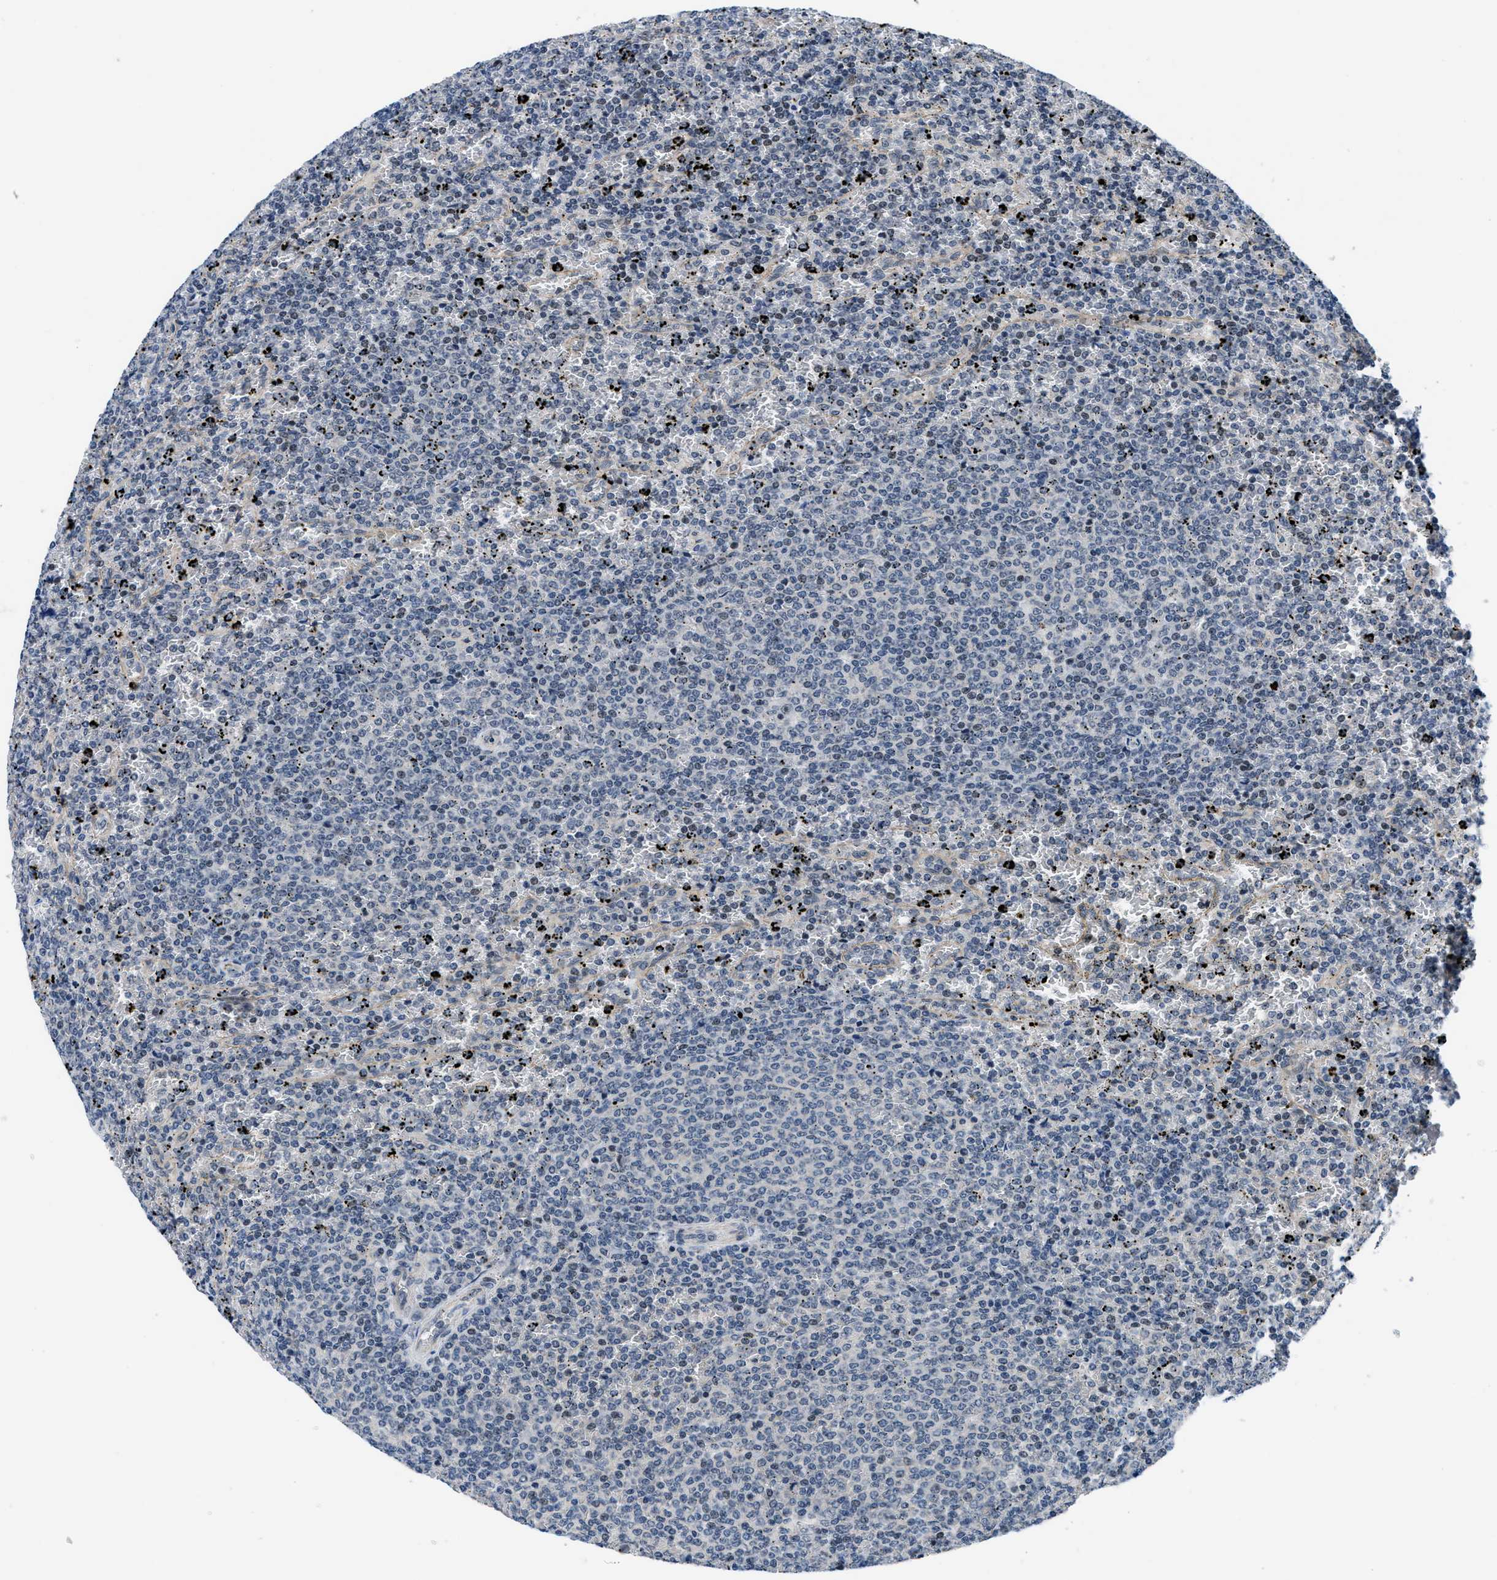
{"staining": {"intensity": "weak", "quantity": "<25%", "location": "nuclear"}, "tissue": "lymphoma", "cell_type": "Tumor cells", "image_type": "cancer", "snomed": [{"axis": "morphology", "description": "Malignant lymphoma, non-Hodgkin's type, Low grade"}, {"axis": "topography", "description": "Spleen"}], "caption": "Immunohistochemistry photomicrograph of neoplastic tissue: lymphoma stained with DAB displays no significant protein positivity in tumor cells.", "gene": "SETD5", "patient": {"sex": "female", "age": 77}}